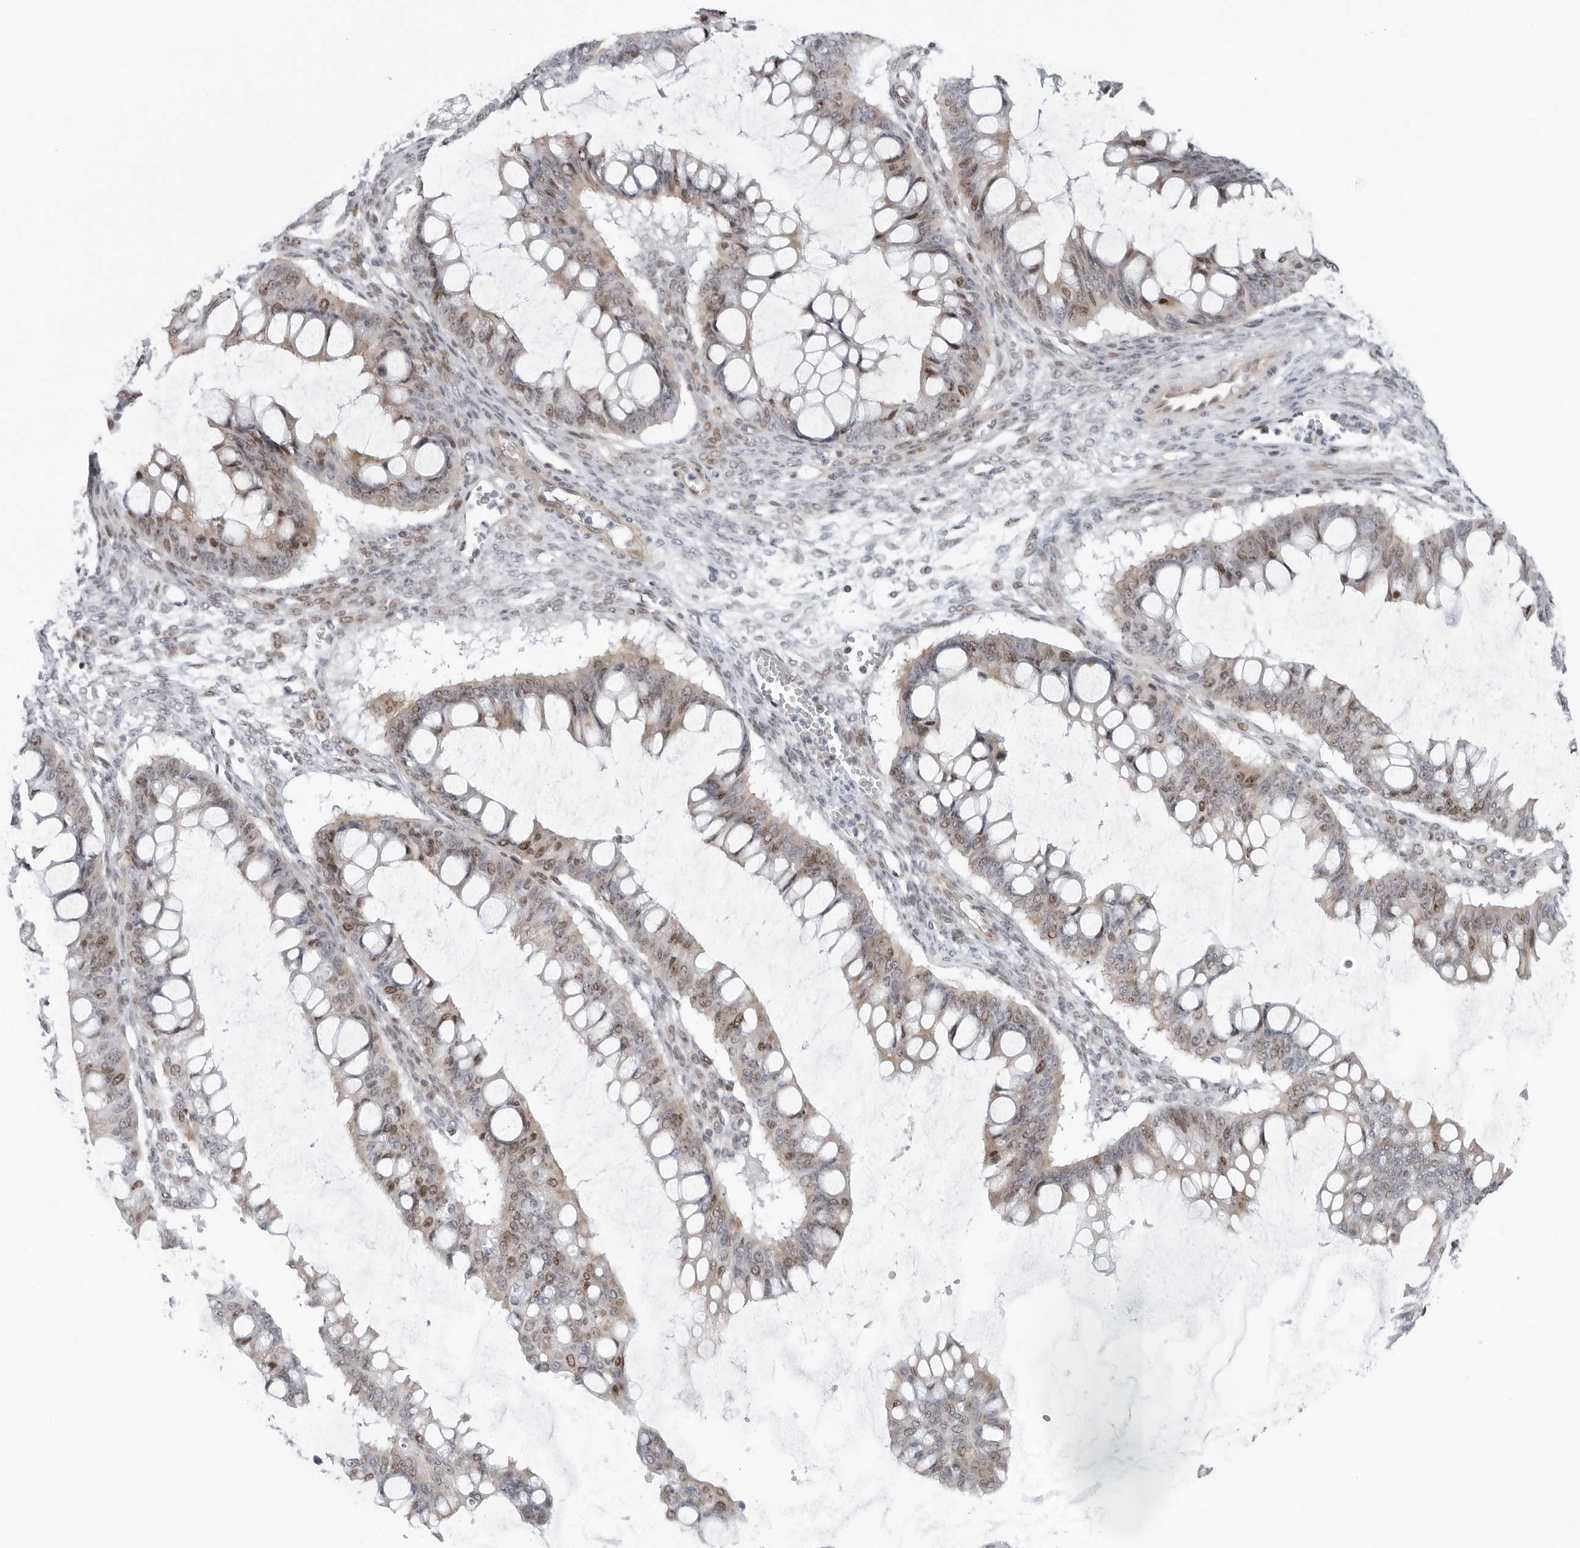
{"staining": {"intensity": "moderate", "quantity": "25%-75%", "location": "nuclear"}, "tissue": "ovarian cancer", "cell_type": "Tumor cells", "image_type": "cancer", "snomed": [{"axis": "morphology", "description": "Cystadenocarcinoma, mucinous, NOS"}, {"axis": "topography", "description": "Ovary"}], "caption": "Immunohistochemistry (IHC) (DAB) staining of human ovarian cancer exhibits moderate nuclear protein staining in about 25%-75% of tumor cells.", "gene": "FAM135B", "patient": {"sex": "female", "age": 73}}